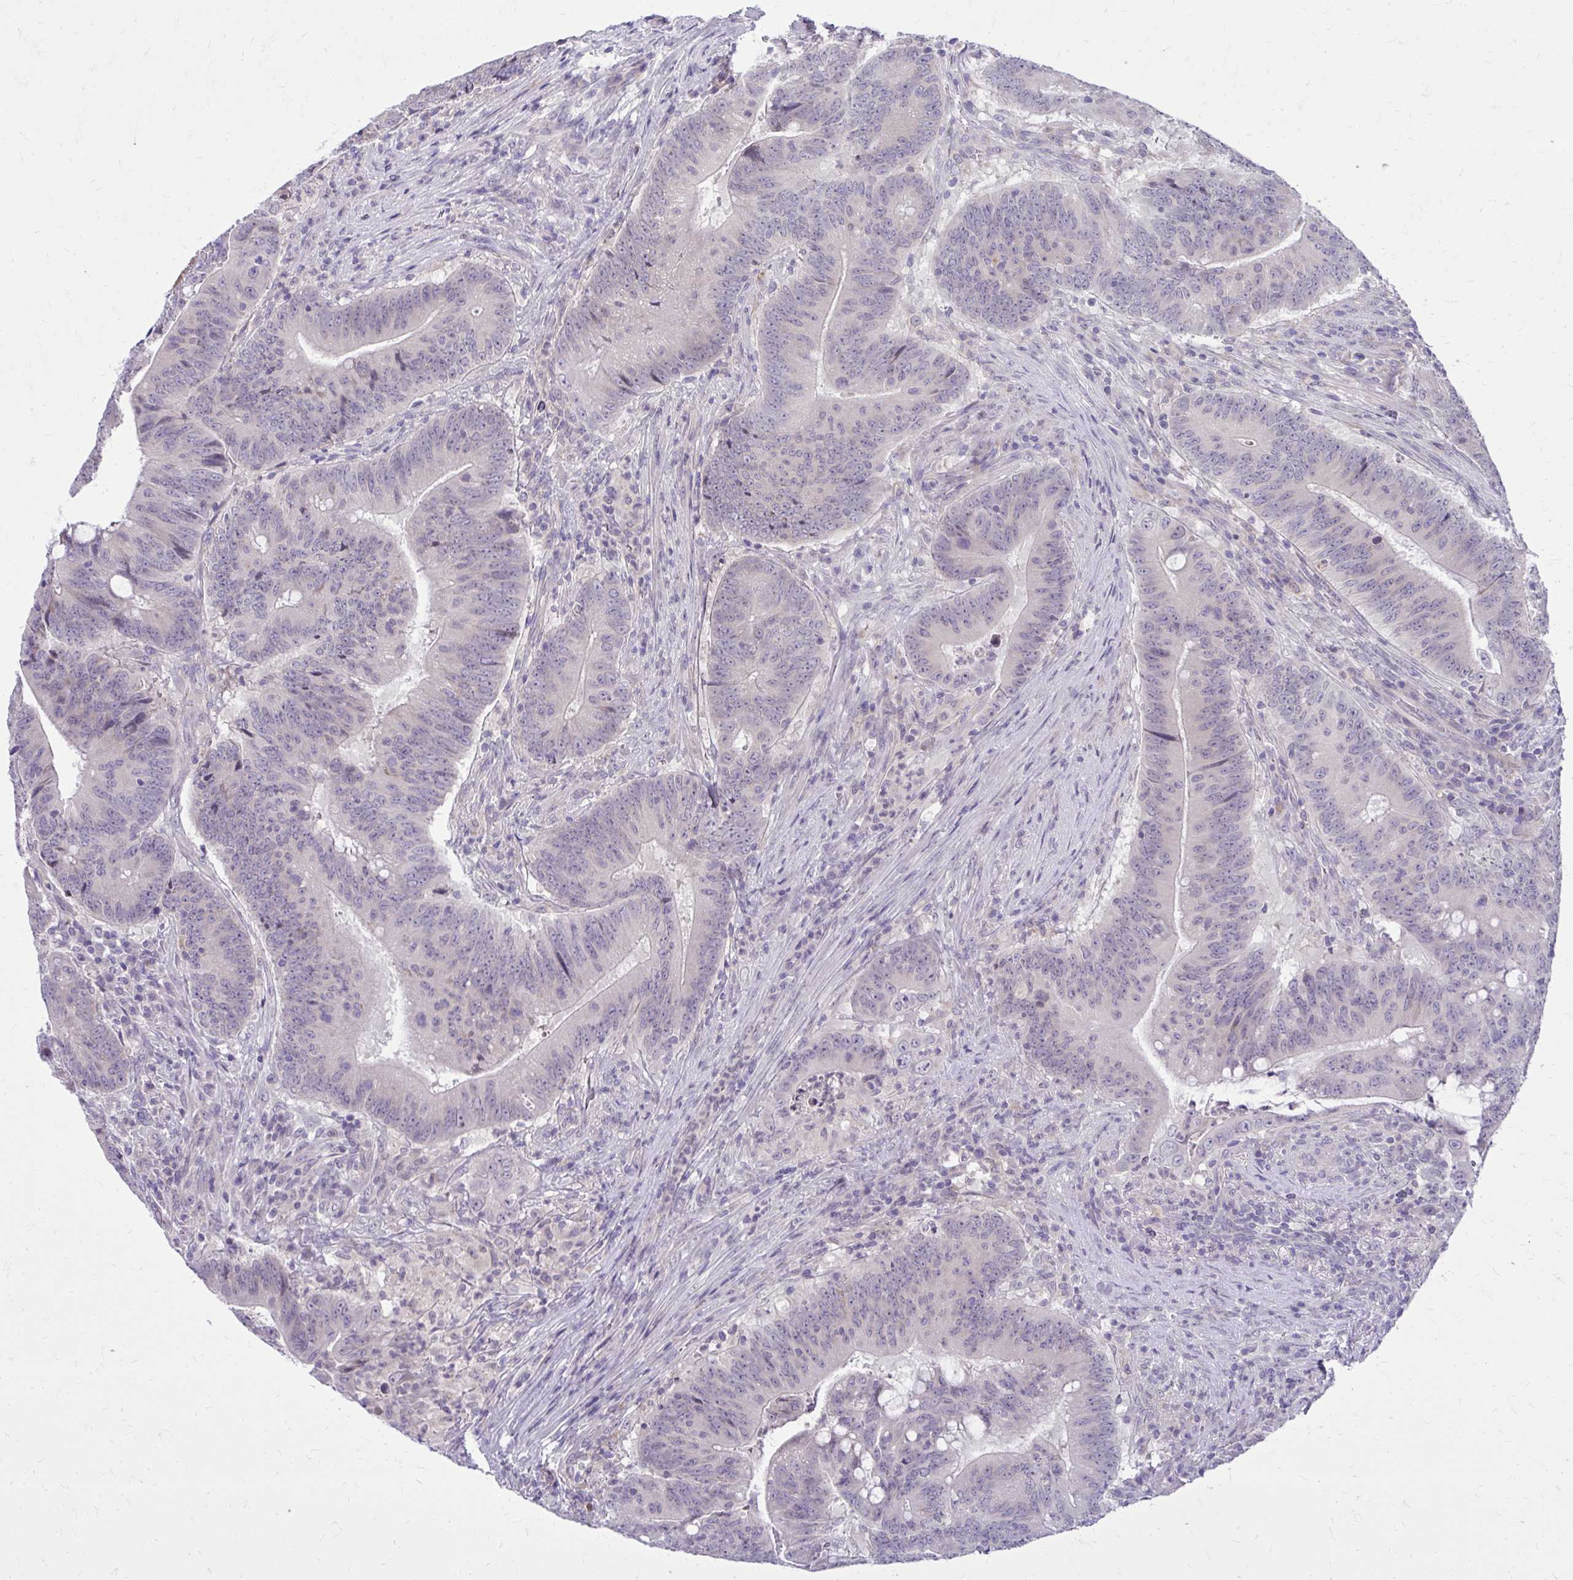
{"staining": {"intensity": "negative", "quantity": "none", "location": "none"}, "tissue": "colorectal cancer", "cell_type": "Tumor cells", "image_type": "cancer", "snomed": [{"axis": "morphology", "description": "Adenocarcinoma, NOS"}, {"axis": "topography", "description": "Colon"}], "caption": "Immunohistochemical staining of human adenocarcinoma (colorectal) reveals no significant expression in tumor cells.", "gene": "DPY19L1", "patient": {"sex": "female", "age": 87}}